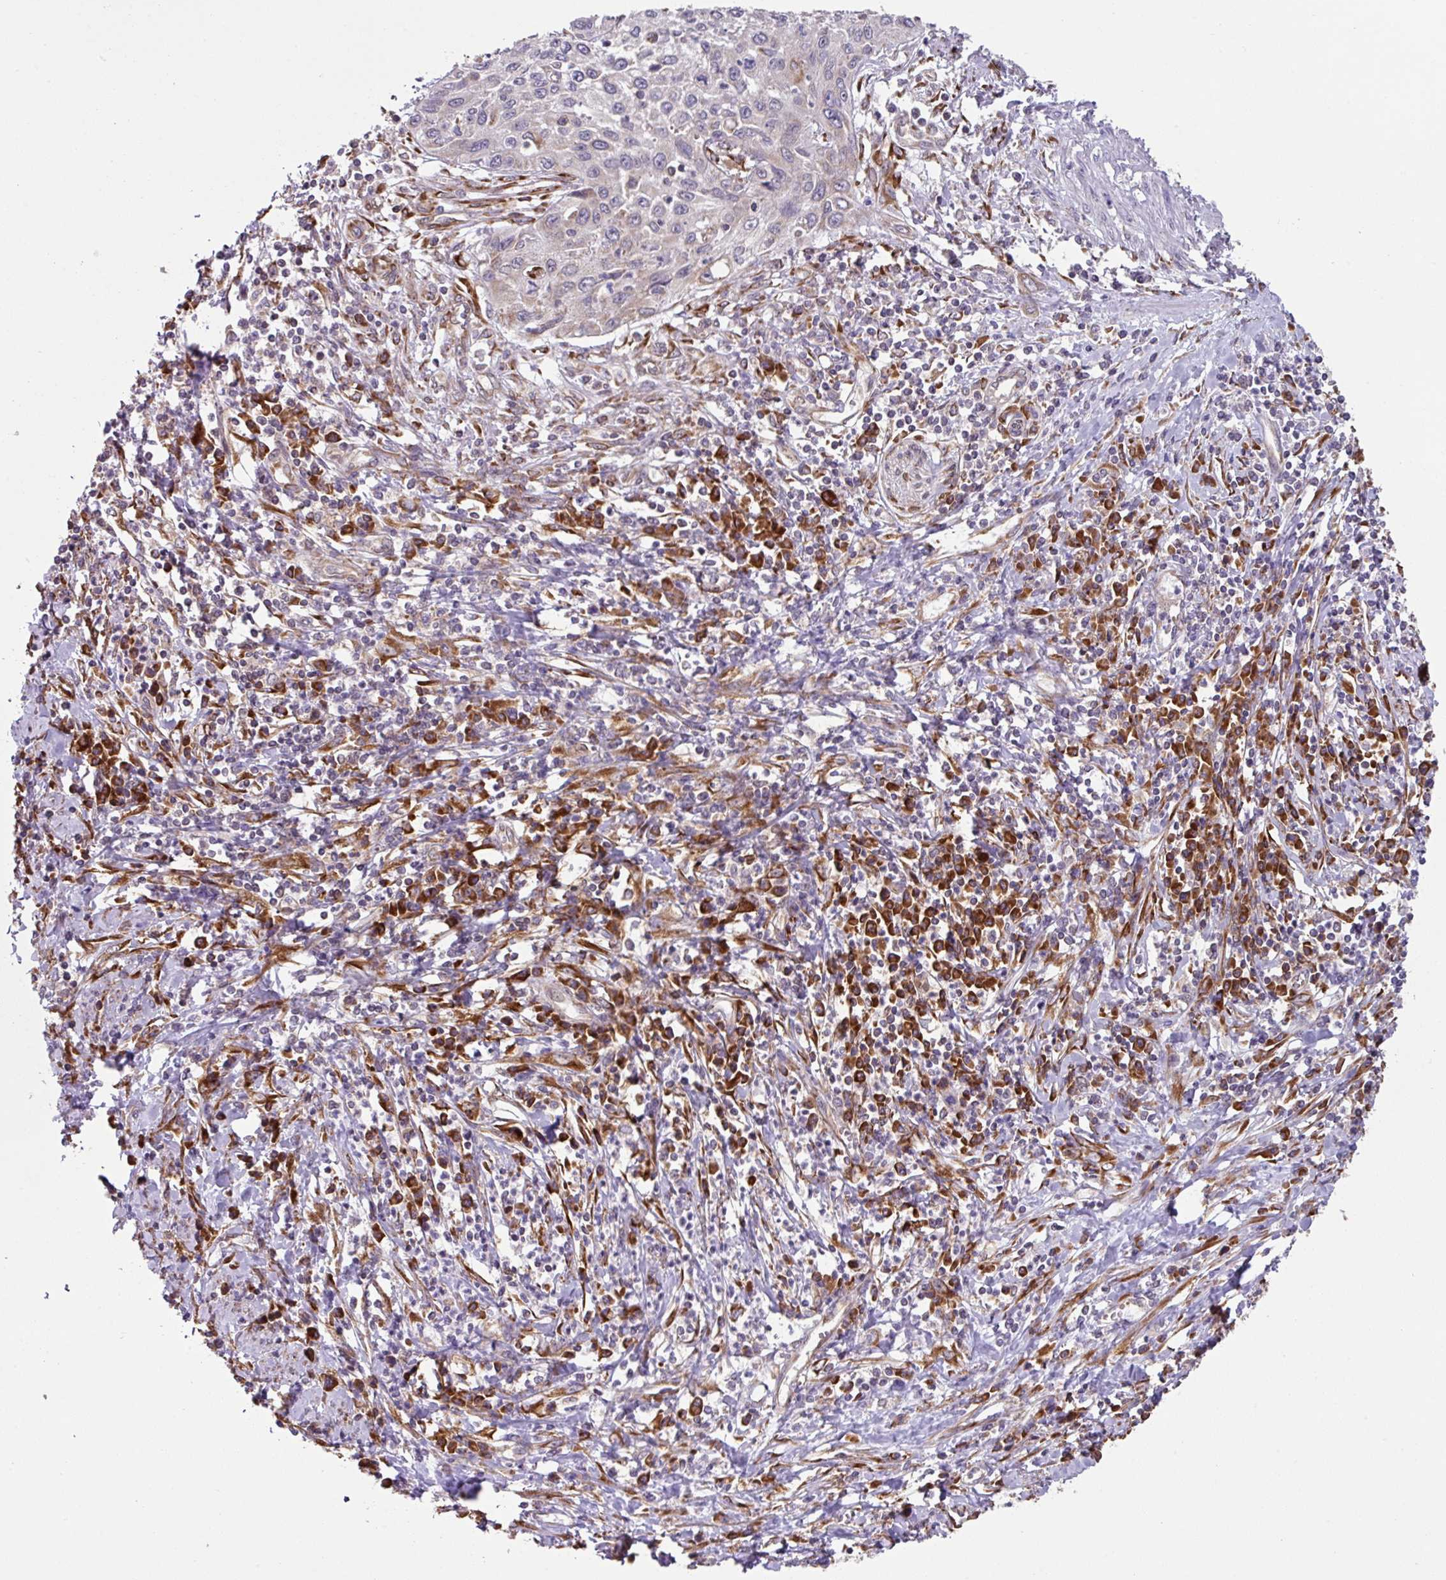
{"staining": {"intensity": "negative", "quantity": "none", "location": "none"}, "tissue": "cervical cancer", "cell_type": "Tumor cells", "image_type": "cancer", "snomed": [{"axis": "morphology", "description": "Squamous cell carcinoma, NOS"}, {"axis": "topography", "description": "Cervix"}], "caption": "Human squamous cell carcinoma (cervical) stained for a protein using immunohistochemistry (IHC) displays no positivity in tumor cells.", "gene": "SLC39A7", "patient": {"sex": "female", "age": 32}}